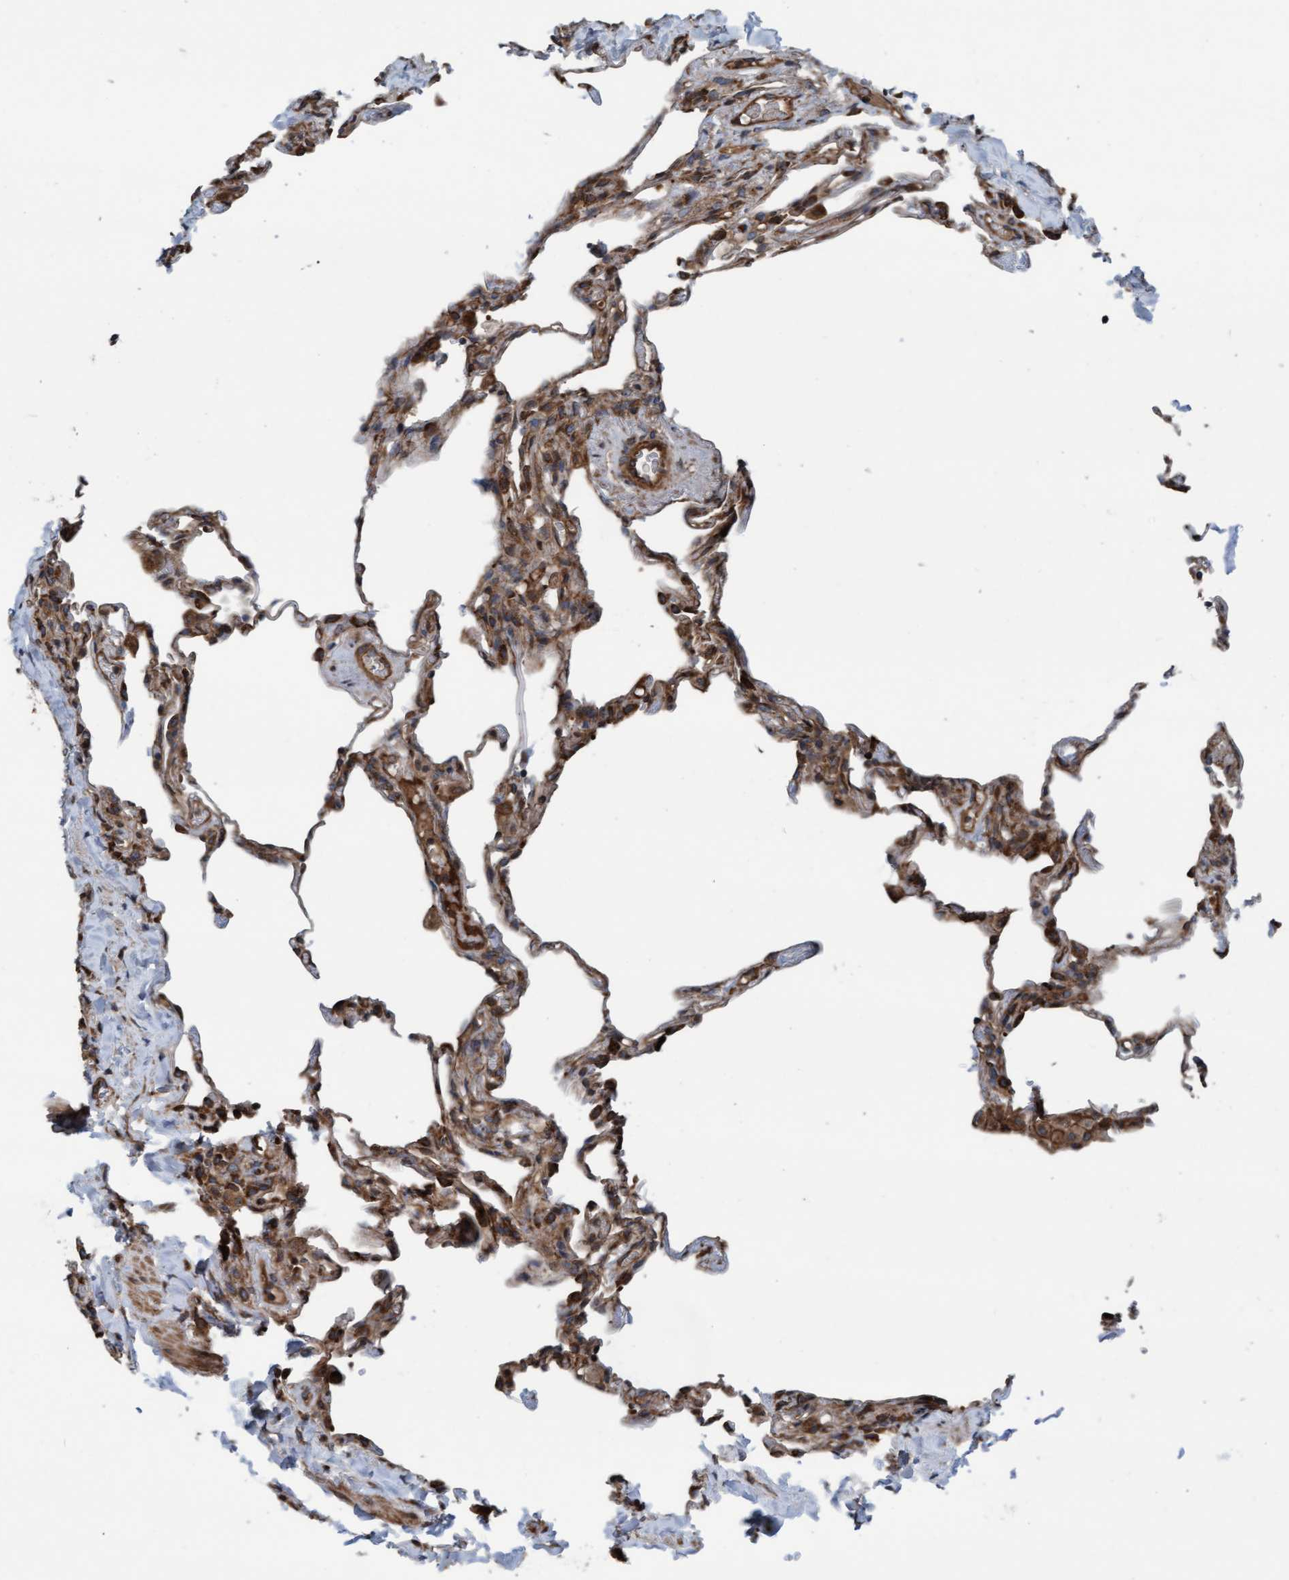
{"staining": {"intensity": "moderate", "quantity": "25%-75%", "location": "cytoplasmic/membranous"}, "tissue": "lung", "cell_type": "Alveolar cells", "image_type": "normal", "snomed": [{"axis": "morphology", "description": "Normal tissue, NOS"}, {"axis": "topography", "description": "Lung"}], "caption": "Immunohistochemical staining of normal lung displays medium levels of moderate cytoplasmic/membranous staining in approximately 25%-75% of alveolar cells.", "gene": "RAP1GAP2", "patient": {"sex": "male", "age": 59}}